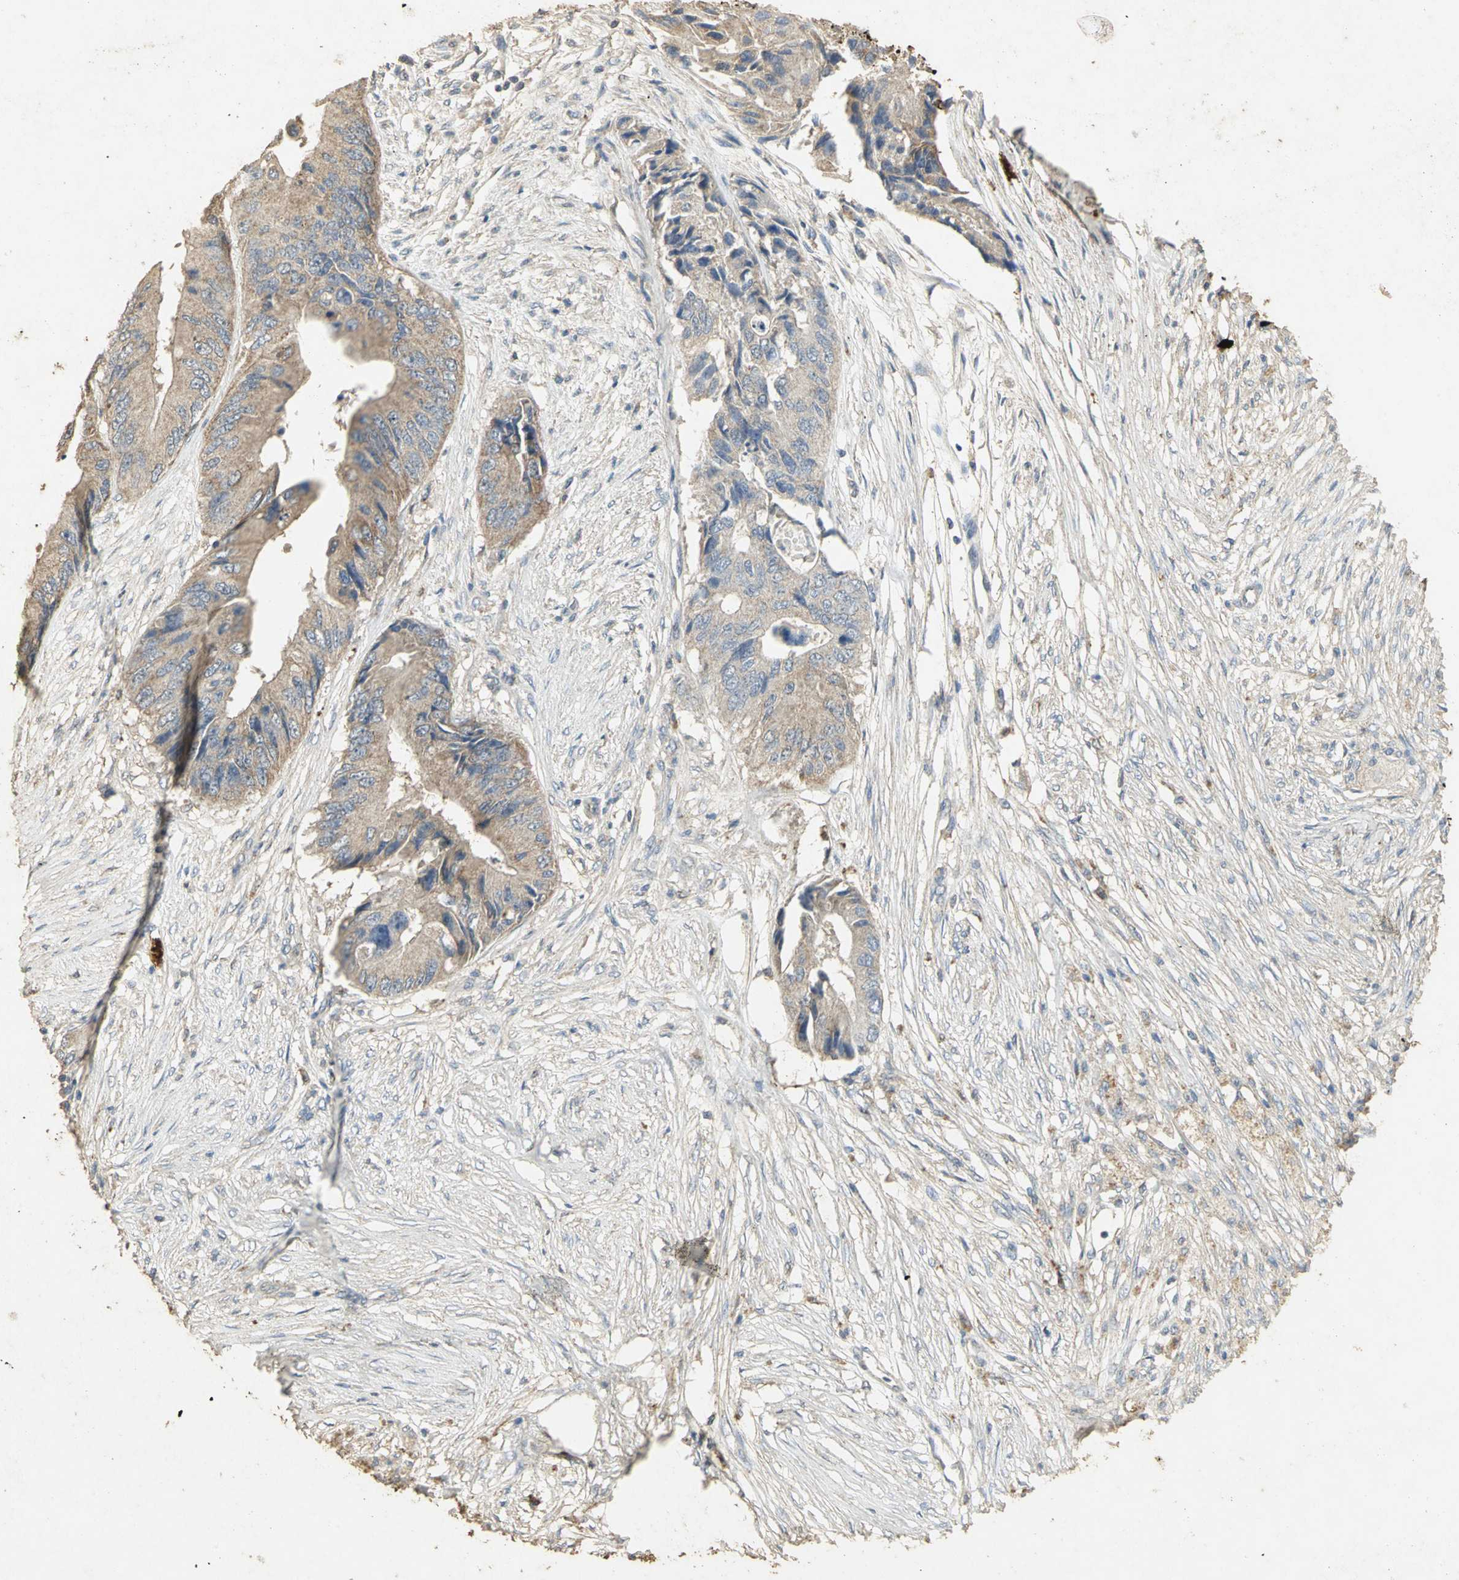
{"staining": {"intensity": "weak", "quantity": ">75%", "location": "cytoplasmic/membranous"}, "tissue": "colorectal cancer", "cell_type": "Tumor cells", "image_type": "cancer", "snomed": [{"axis": "morphology", "description": "Adenocarcinoma, NOS"}, {"axis": "topography", "description": "Colon"}], "caption": "Protein expression analysis of colorectal cancer demonstrates weak cytoplasmic/membranous positivity in approximately >75% of tumor cells. (DAB IHC with brightfield microscopy, high magnification).", "gene": "ASB9", "patient": {"sex": "male", "age": 71}}